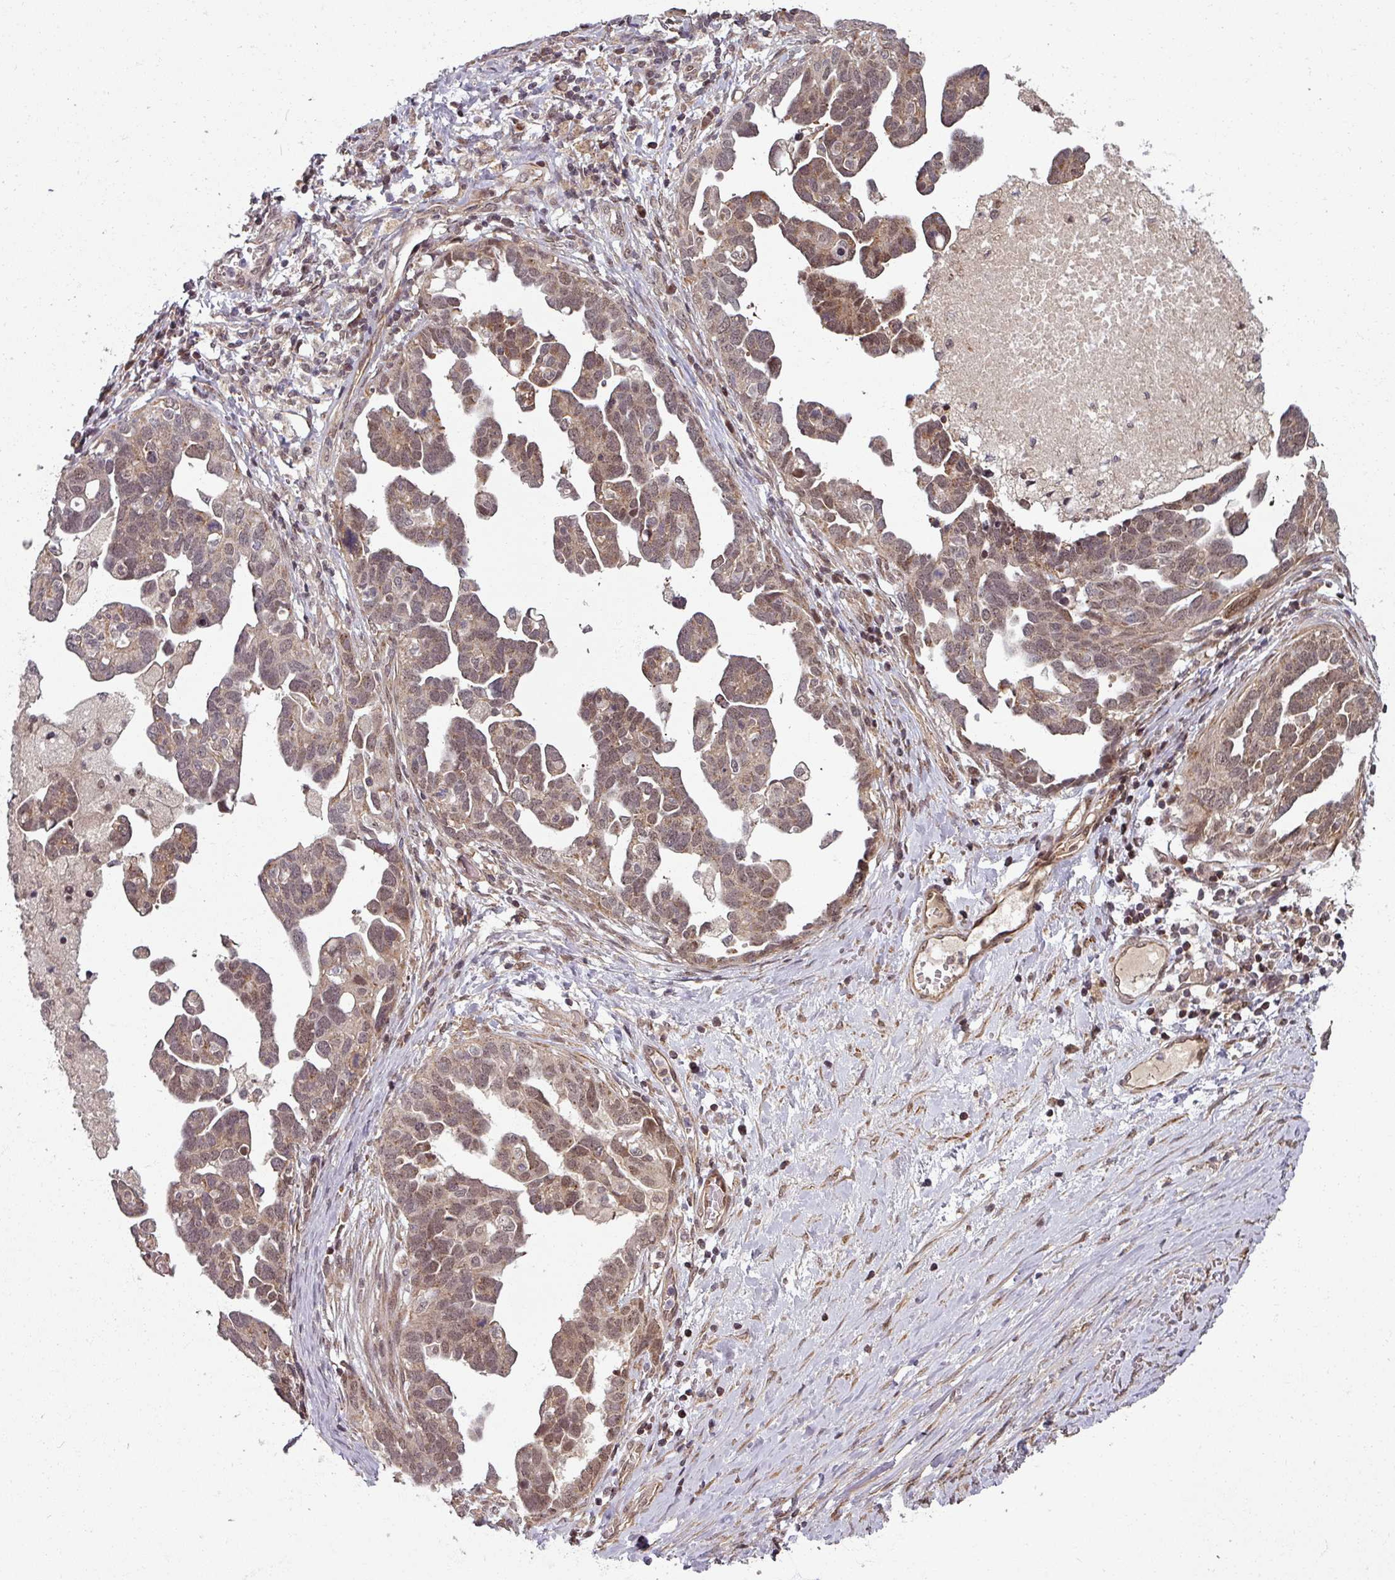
{"staining": {"intensity": "moderate", "quantity": ">75%", "location": "cytoplasmic/membranous,nuclear"}, "tissue": "ovarian cancer", "cell_type": "Tumor cells", "image_type": "cancer", "snomed": [{"axis": "morphology", "description": "Cystadenocarcinoma, serous, NOS"}, {"axis": "topography", "description": "Ovary"}], "caption": "An image of serous cystadenocarcinoma (ovarian) stained for a protein demonstrates moderate cytoplasmic/membranous and nuclear brown staining in tumor cells.", "gene": "SWI5", "patient": {"sex": "female", "age": 54}}